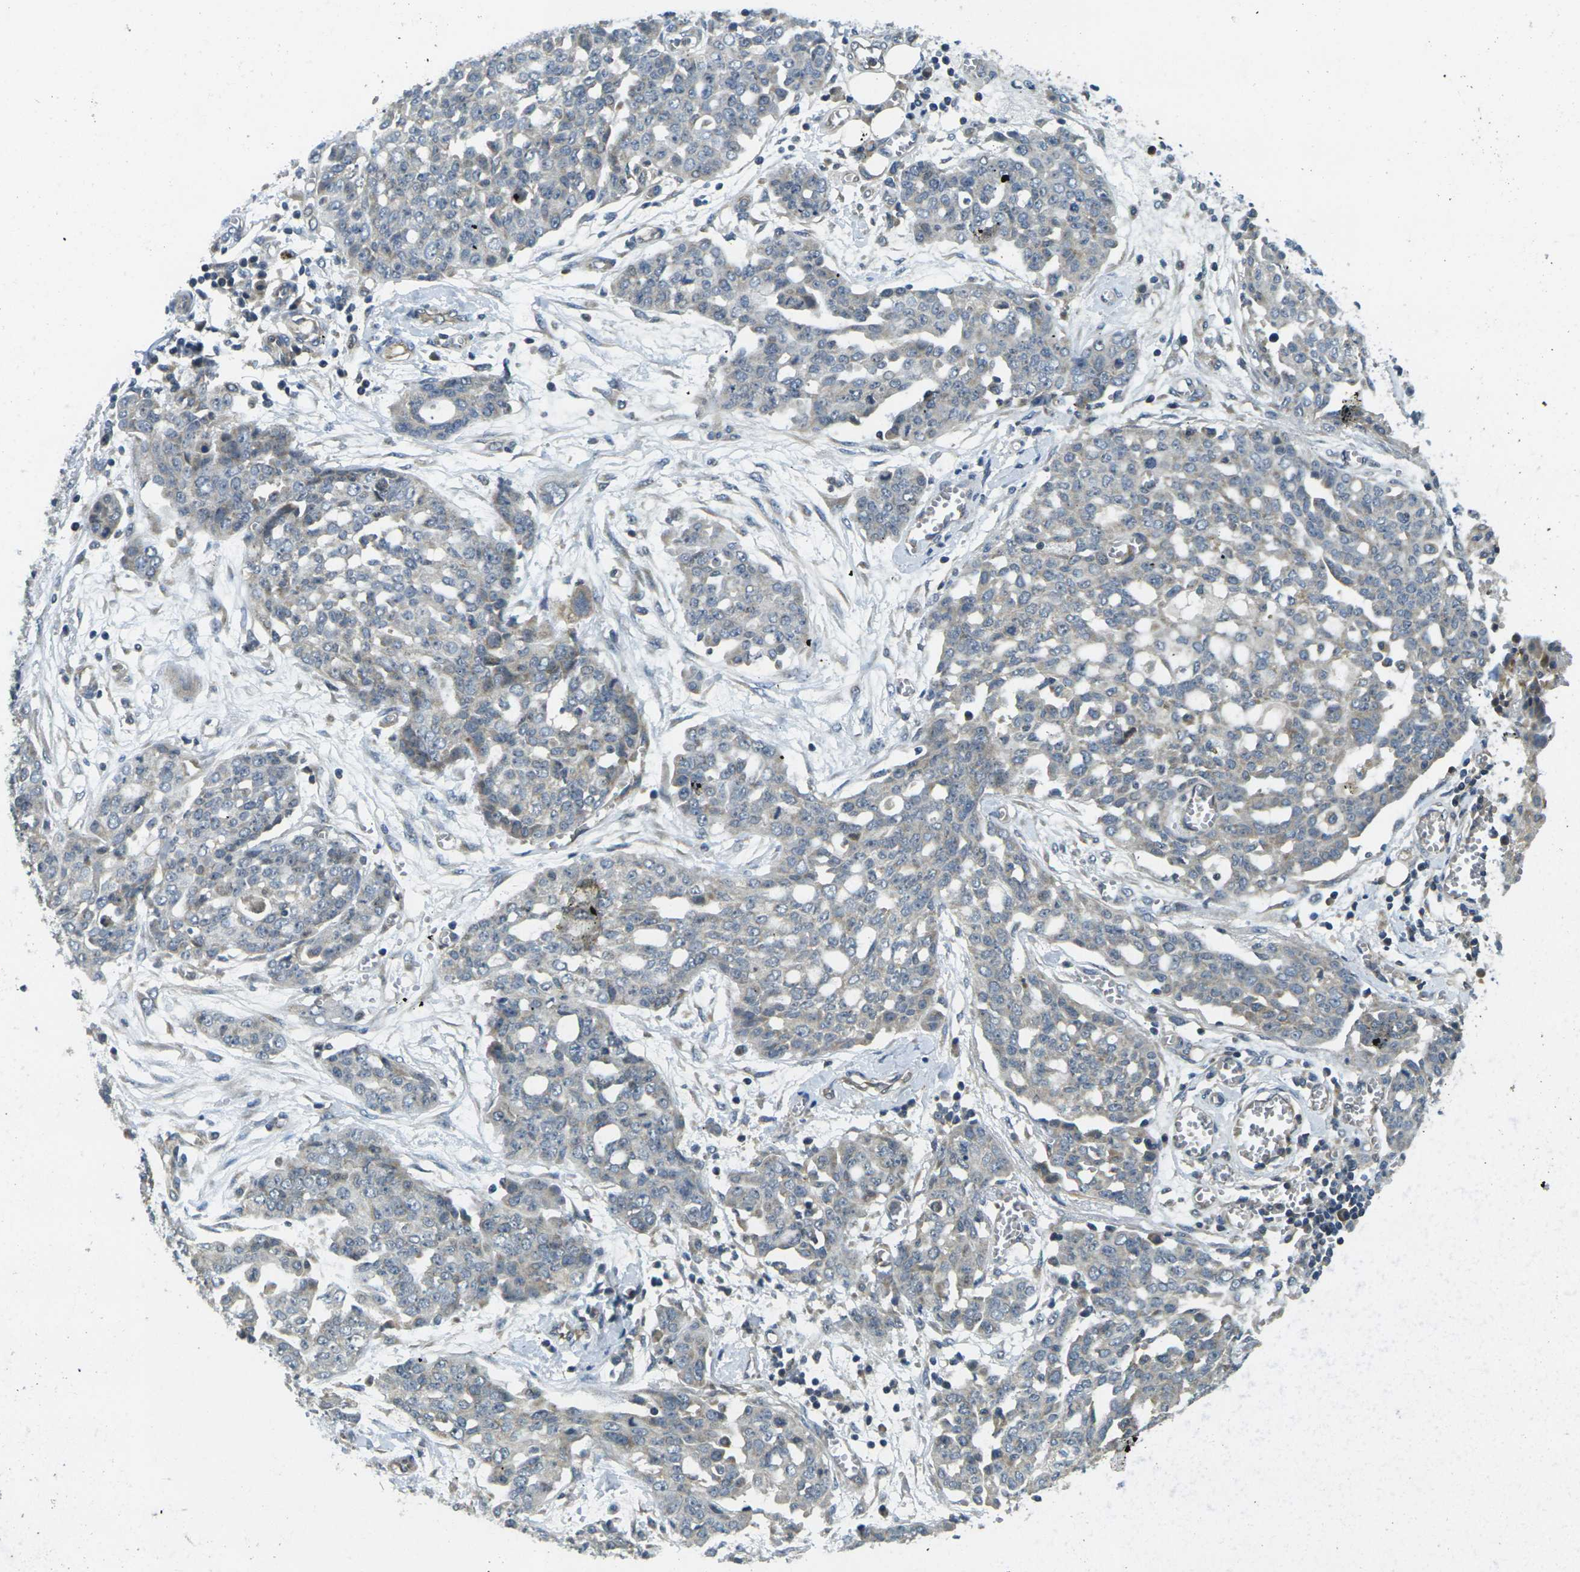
{"staining": {"intensity": "negative", "quantity": "none", "location": "none"}, "tissue": "ovarian cancer", "cell_type": "Tumor cells", "image_type": "cancer", "snomed": [{"axis": "morphology", "description": "Cystadenocarcinoma, serous, NOS"}, {"axis": "topography", "description": "Soft tissue"}, {"axis": "topography", "description": "Ovary"}], "caption": "DAB (3,3'-diaminobenzidine) immunohistochemical staining of human ovarian serous cystadenocarcinoma shows no significant expression in tumor cells.", "gene": "MINAR2", "patient": {"sex": "female", "age": 57}}